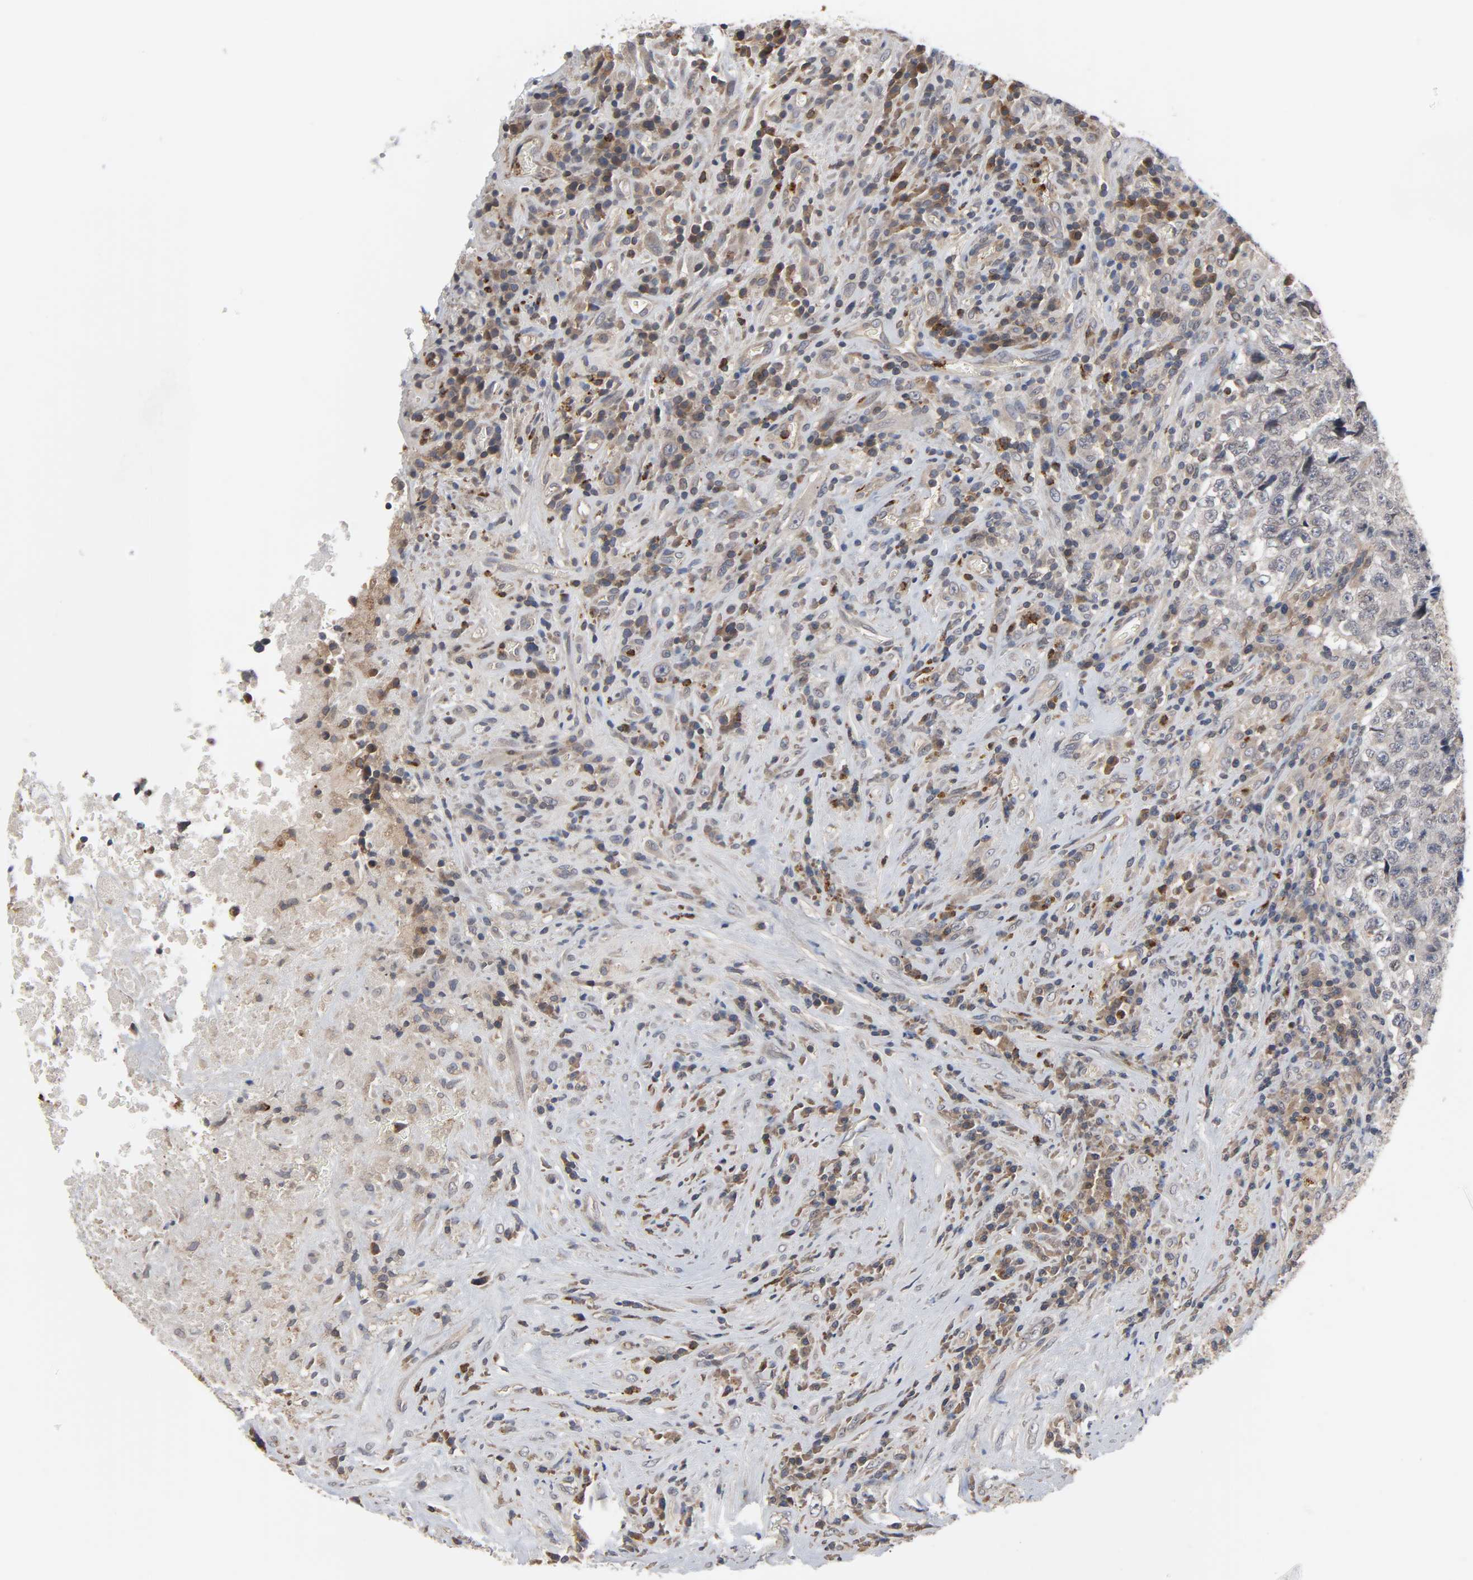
{"staining": {"intensity": "weak", "quantity": ">75%", "location": "cytoplasmic/membranous"}, "tissue": "testis cancer", "cell_type": "Tumor cells", "image_type": "cancer", "snomed": [{"axis": "morphology", "description": "Necrosis, NOS"}, {"axis": "morphology", "description": "Carcinoma, Embryonal, NOS"}, {"axis": "topography", "description": "Testis"}], "caption": "A histopathology image of human embryonal carcinoma (testis) stained for a protein reveals weak cytoplasmic/membranous brown staining in tumor cells.", "gene": "CCDC175", "patient": {"sex": "male", "age": 19}}